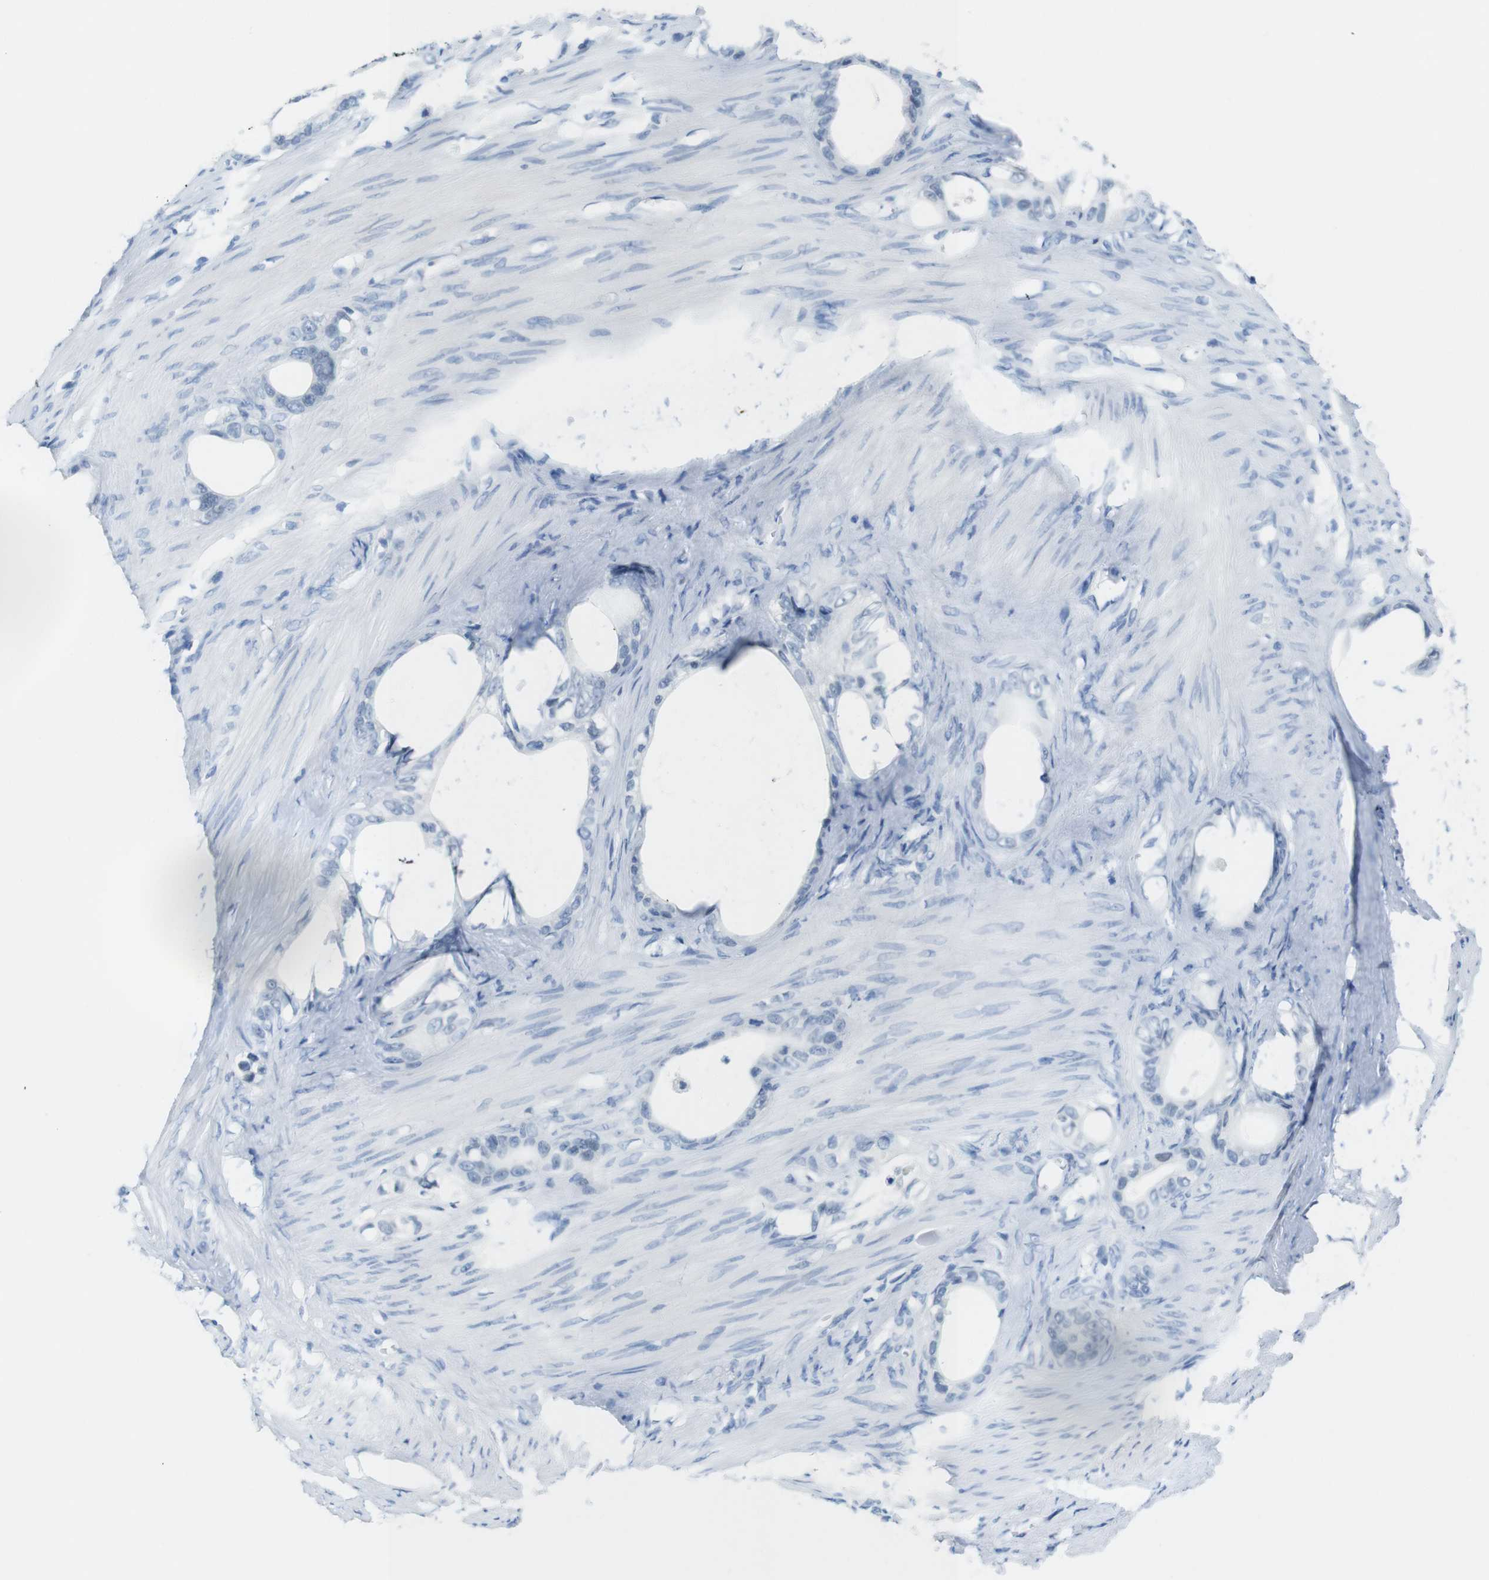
{"staining": {"intensity": "negative", "quantity": "none", "location": "none"}, "tissue": "stomach cancer", "cell_type": "Tumor cells", "image_type": "cancer", "snomed": [{"axis": "morphology", "description": "Adenocarcinoma, NOS"}, {"axis": "topography", "description": "Stomach"}], "caption": "Immunohistochemistry (IHC) photomicrograph of neoplastic tissue: human adenocarcinoma (stomach) stained with DAB (3,3'-diaminobenzidine) reveals no significant protein positivity in tumor cells.", "gene": "OPN1SW", "patient": {"sex": "female", "age": 75}}